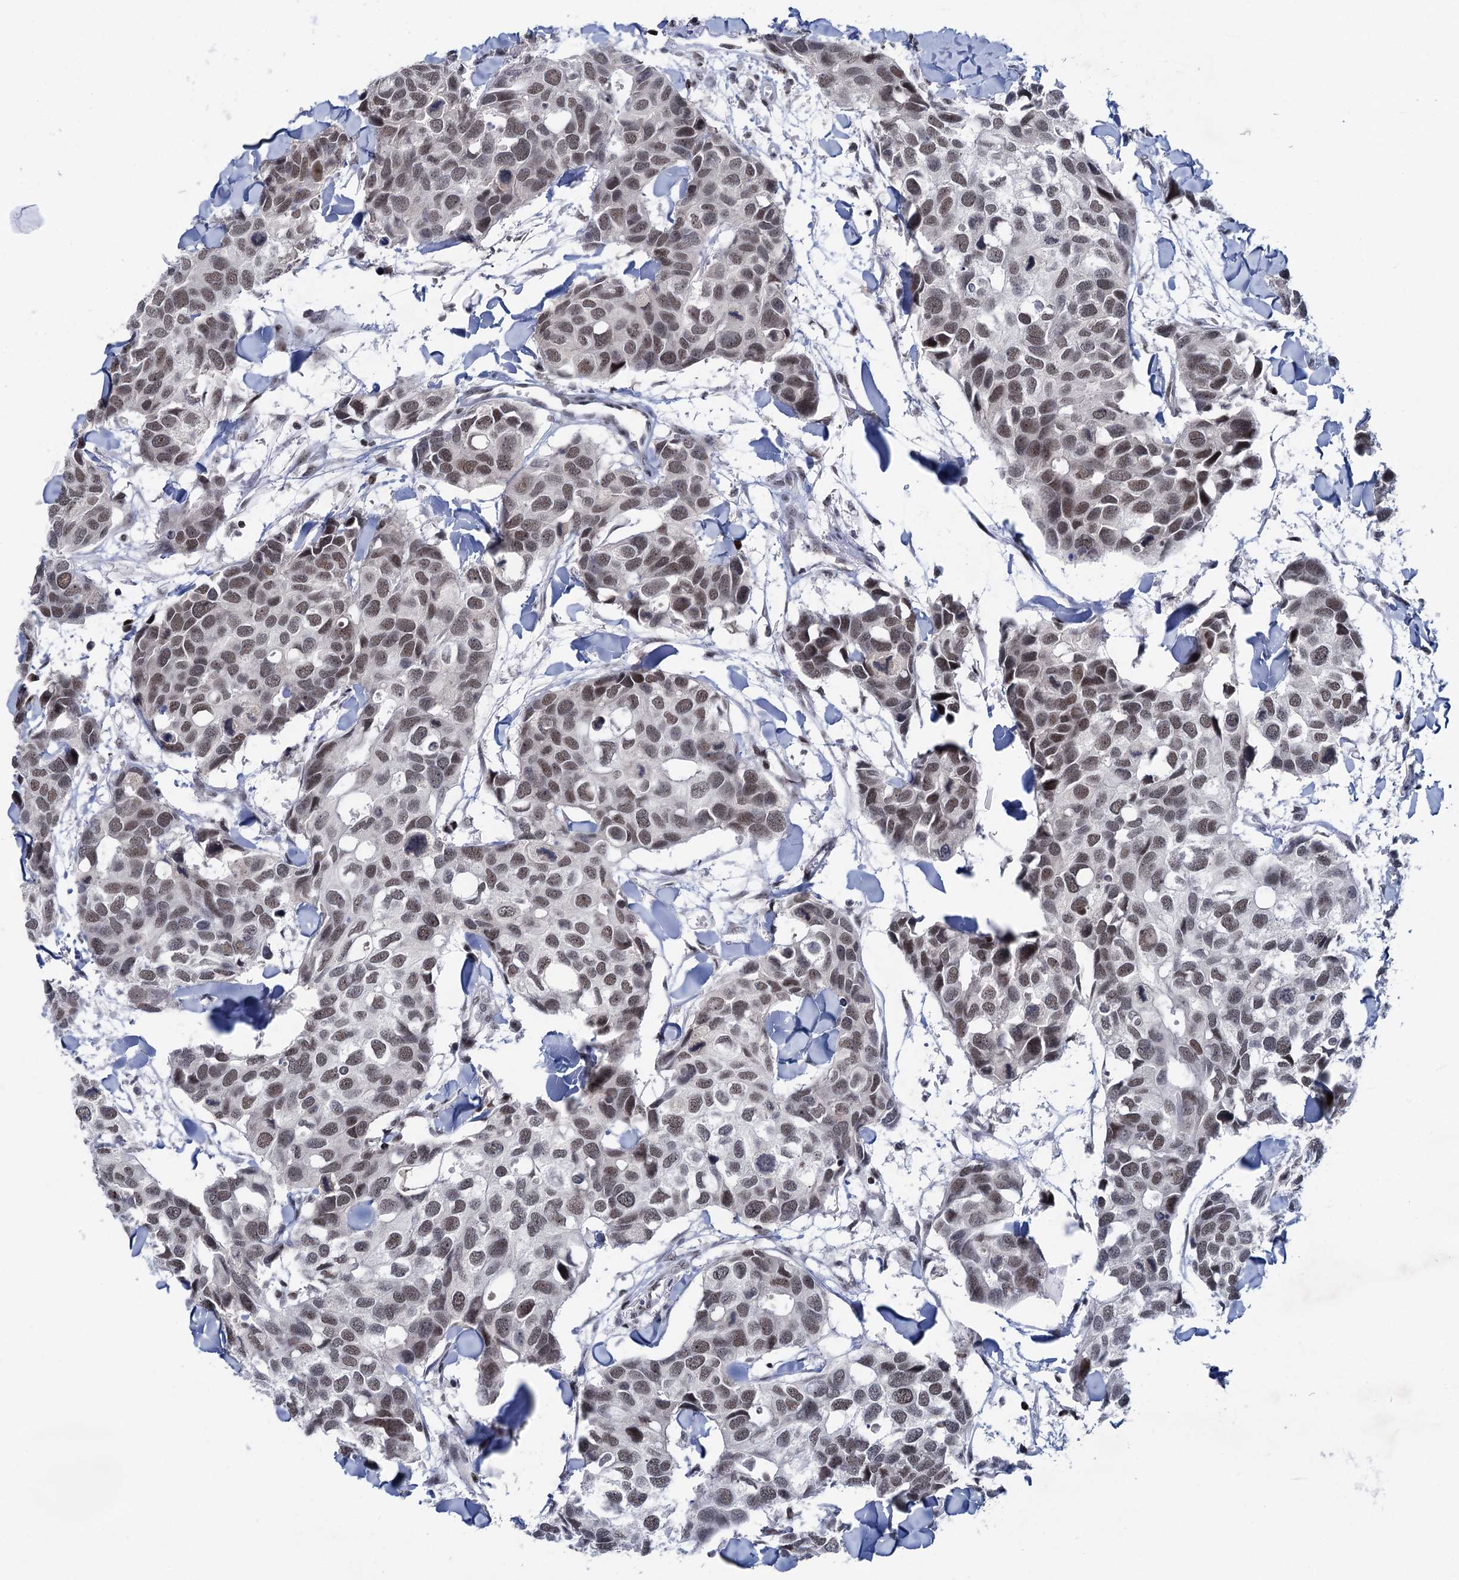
{"staining": {"intensity": "weak", "quantity": "25%-75%", "location": "nuclear"}, "tissue": "breast cancer", "cell_type": "Tumor cells", "image_type": "cancer", "snomed": [{"axis": "morphology", "description": "Duct carcinoma"}, {"axis": "topography", "description": "Breast"}], "caption": "Human breast cancer stained for a protein (brown) shows weak nuclear positive positivity in approximately 25%-75% of tumor cells.", "gene": "ZCCHC10", "patient": {"sex": "female", "age": 83}}